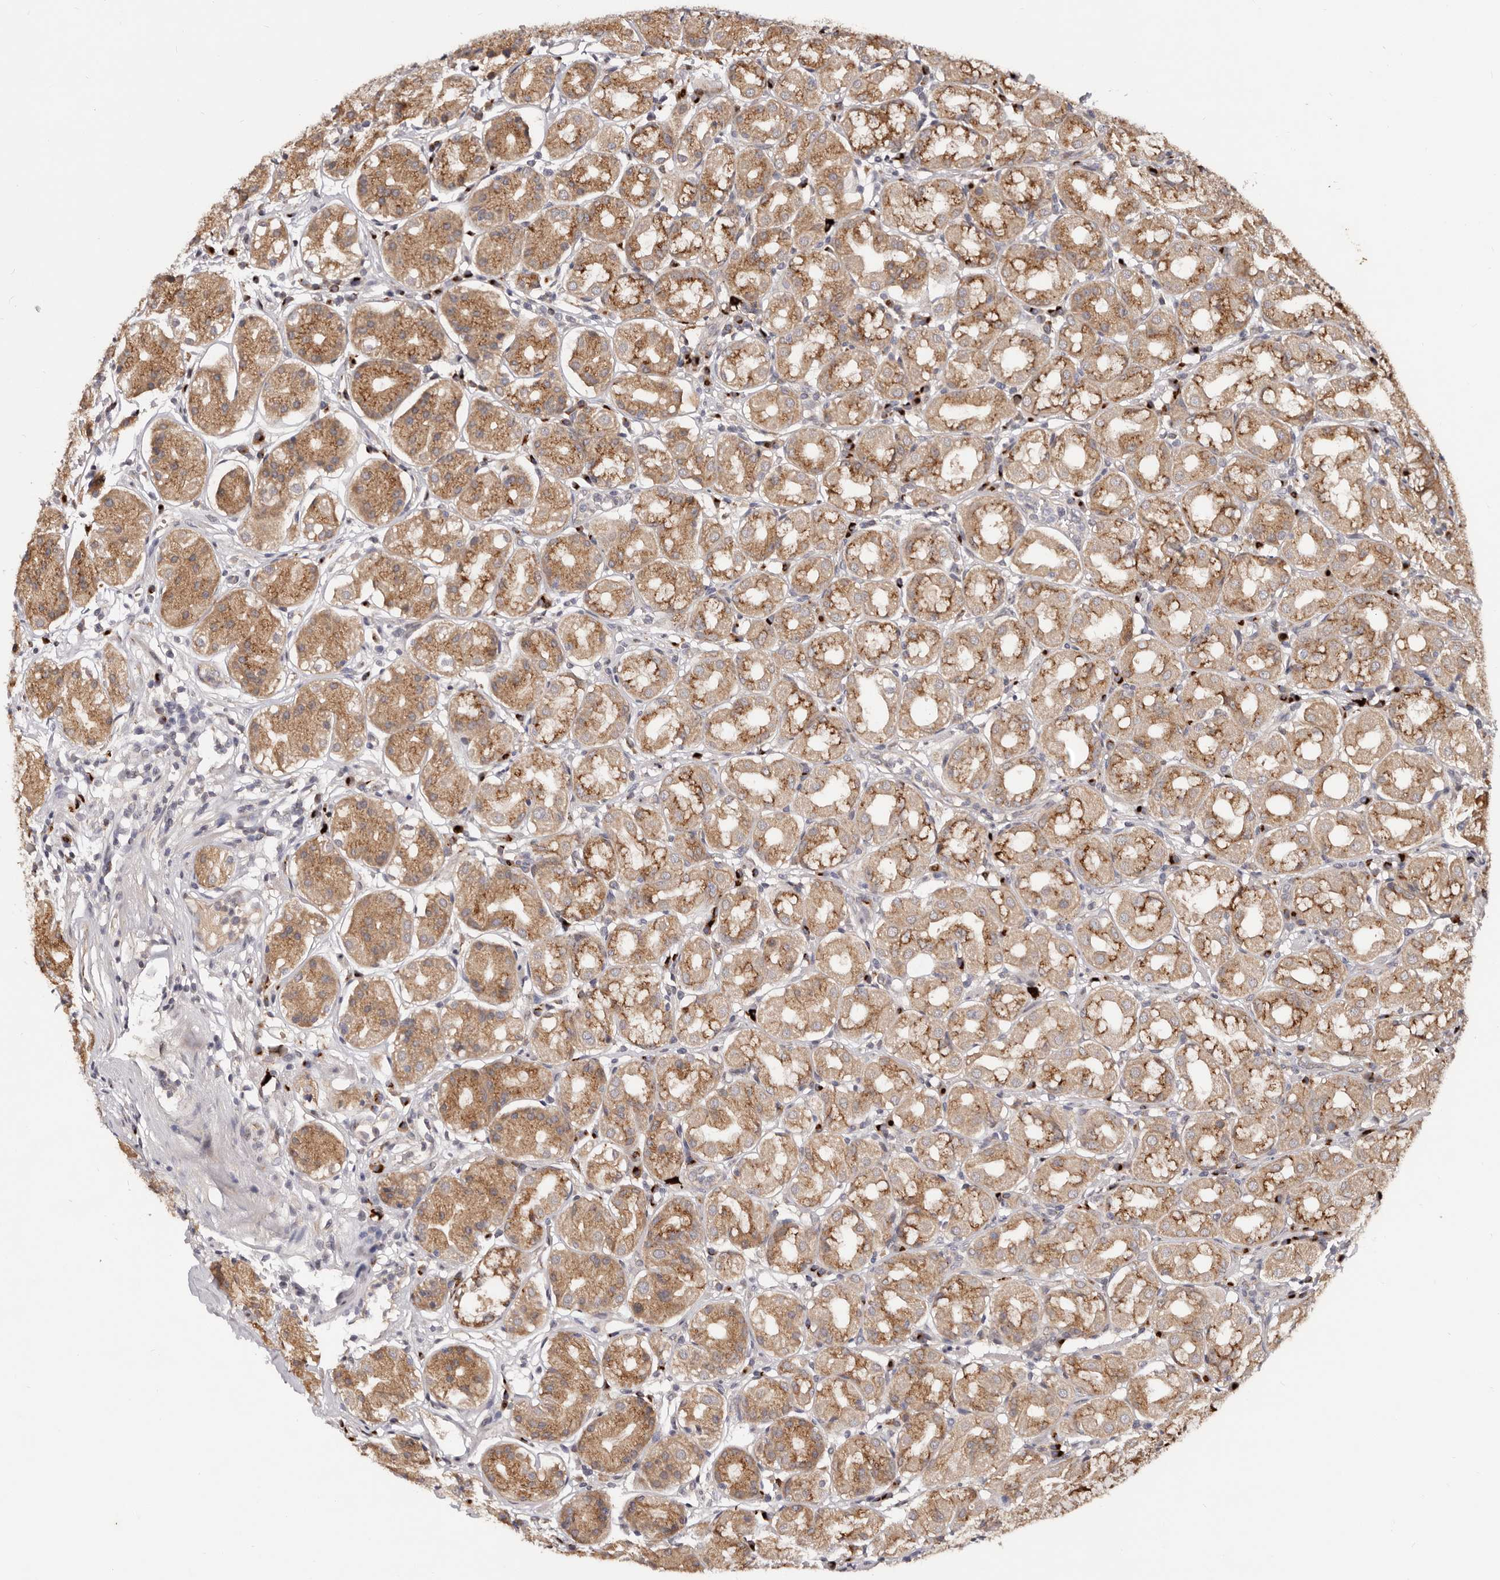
{"staining": {"intensity": "moderate", "quantity": ">75%", "location": "cytoplasmic/membranous"}, "tissue": "stomach", "cell_type": "Glandular cells", "image_type": "normal", "snomed": [{"axis": "morphology", "description": "Normal tissue, NOS"}, {"axis": "topography", "description": "Stomach"}, {"axis": "topography", "description": "Stomach, lower"}], "caption": "Glandular cells display moderate cytoplasmic/membranous positivity in about >75% of cells in normal stomach. Using DAB (brown) and hematoxylin (blue) stains, captured at high magnification using brightfield microscopy.", "gene": "DACT2", "patient": {"sex": "female", "age": 56}}